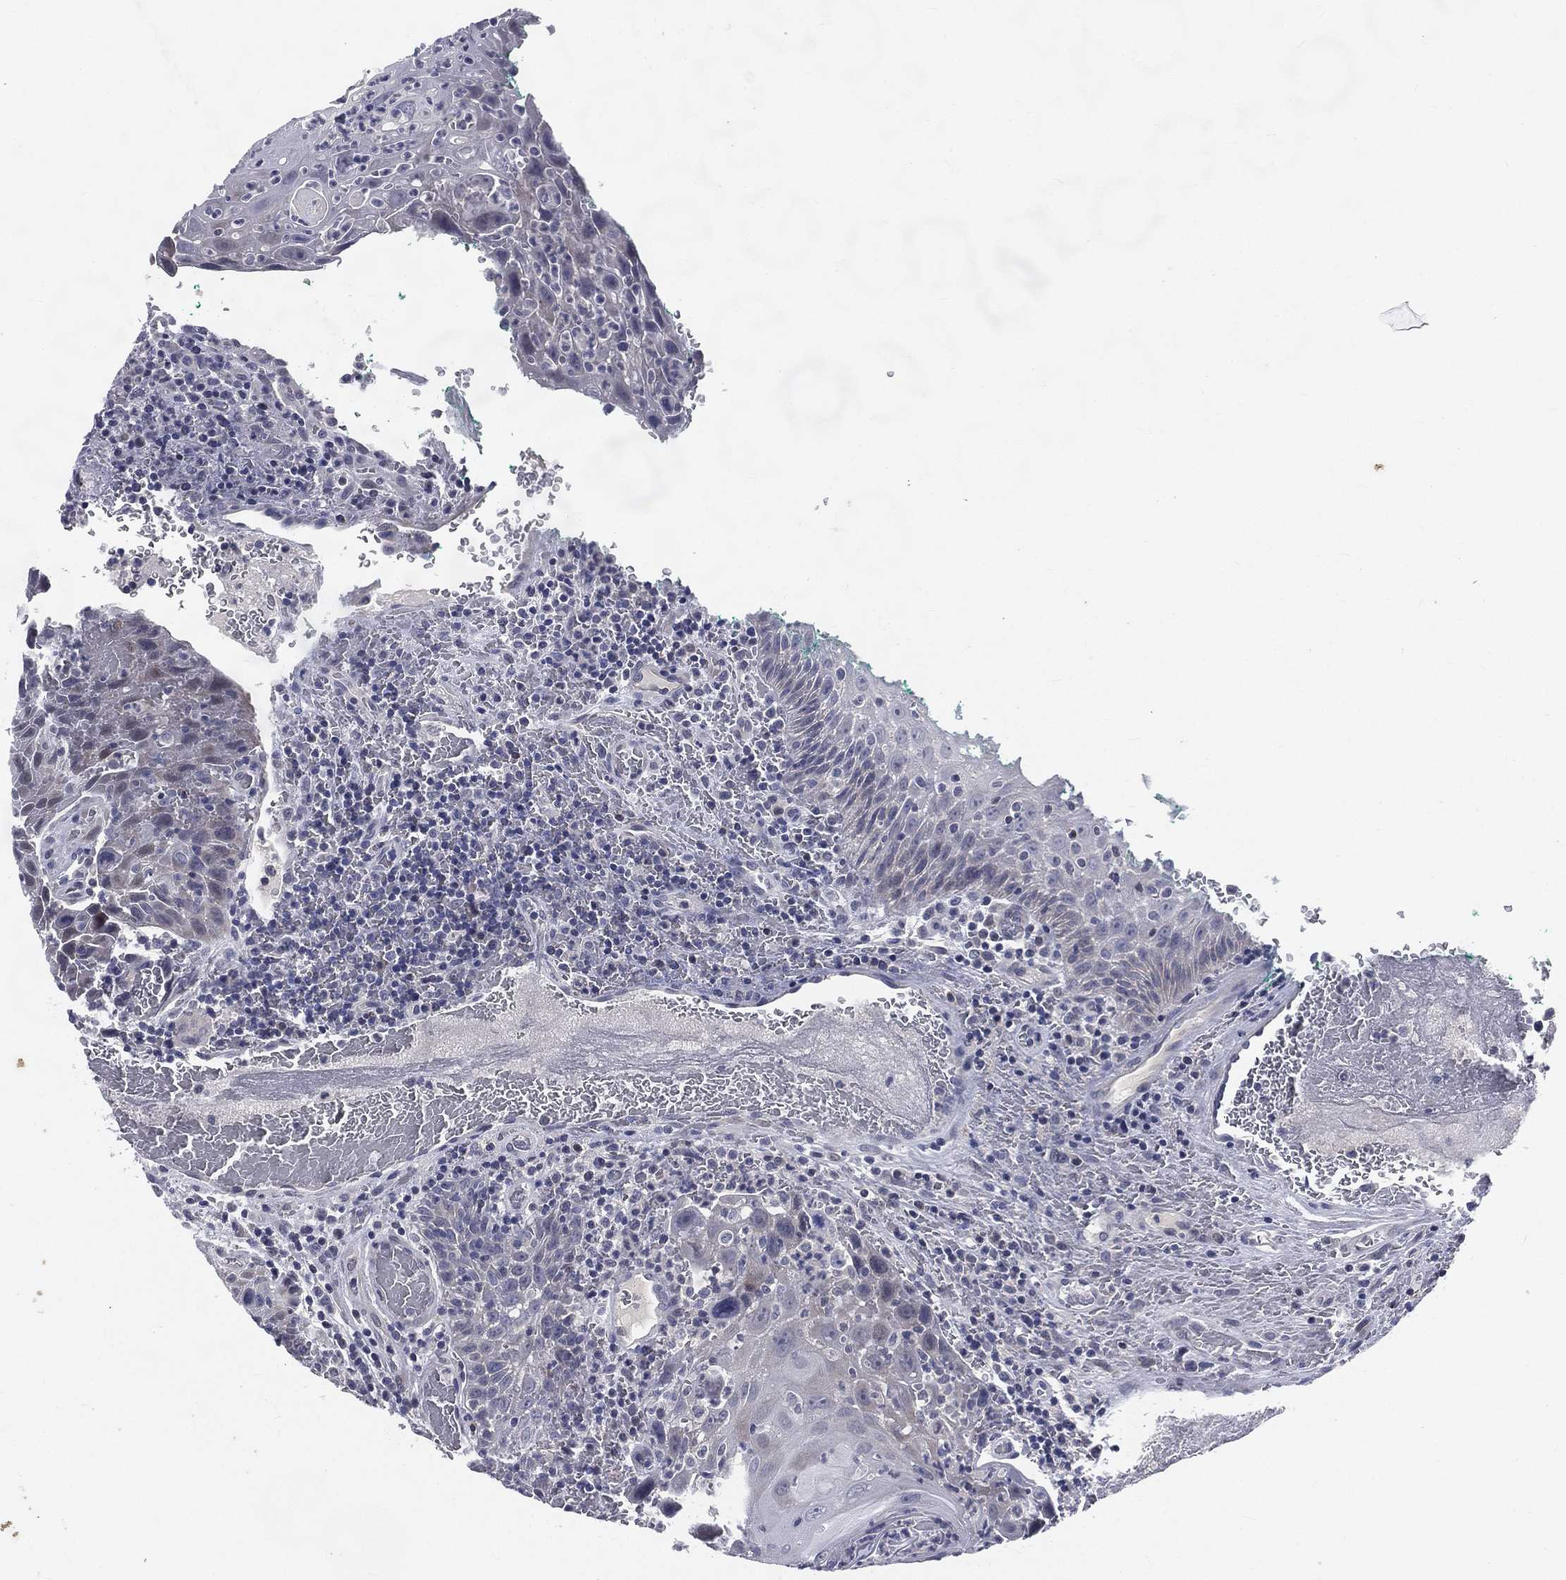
{"staining": {"intensity": "negative", "quantity": "none", "location": "none"}, "tissue": "head and neck cancer", "cell_type": "Tumor cells", "image_type": "cancer", "snomed": [{"axis": "morphology", "description": "Squamous cell carcinoma, NOS"}, {"axis": "topography", "description": "Head-Neck"}], "caption": "DAB (3,3'-diaminobenzidine) immunohistochemical staining of head and neck cancer displays no significant positivity in tumor cells.", "gene": "IFT27", "patient": {"sex": "male", "age": 69}}